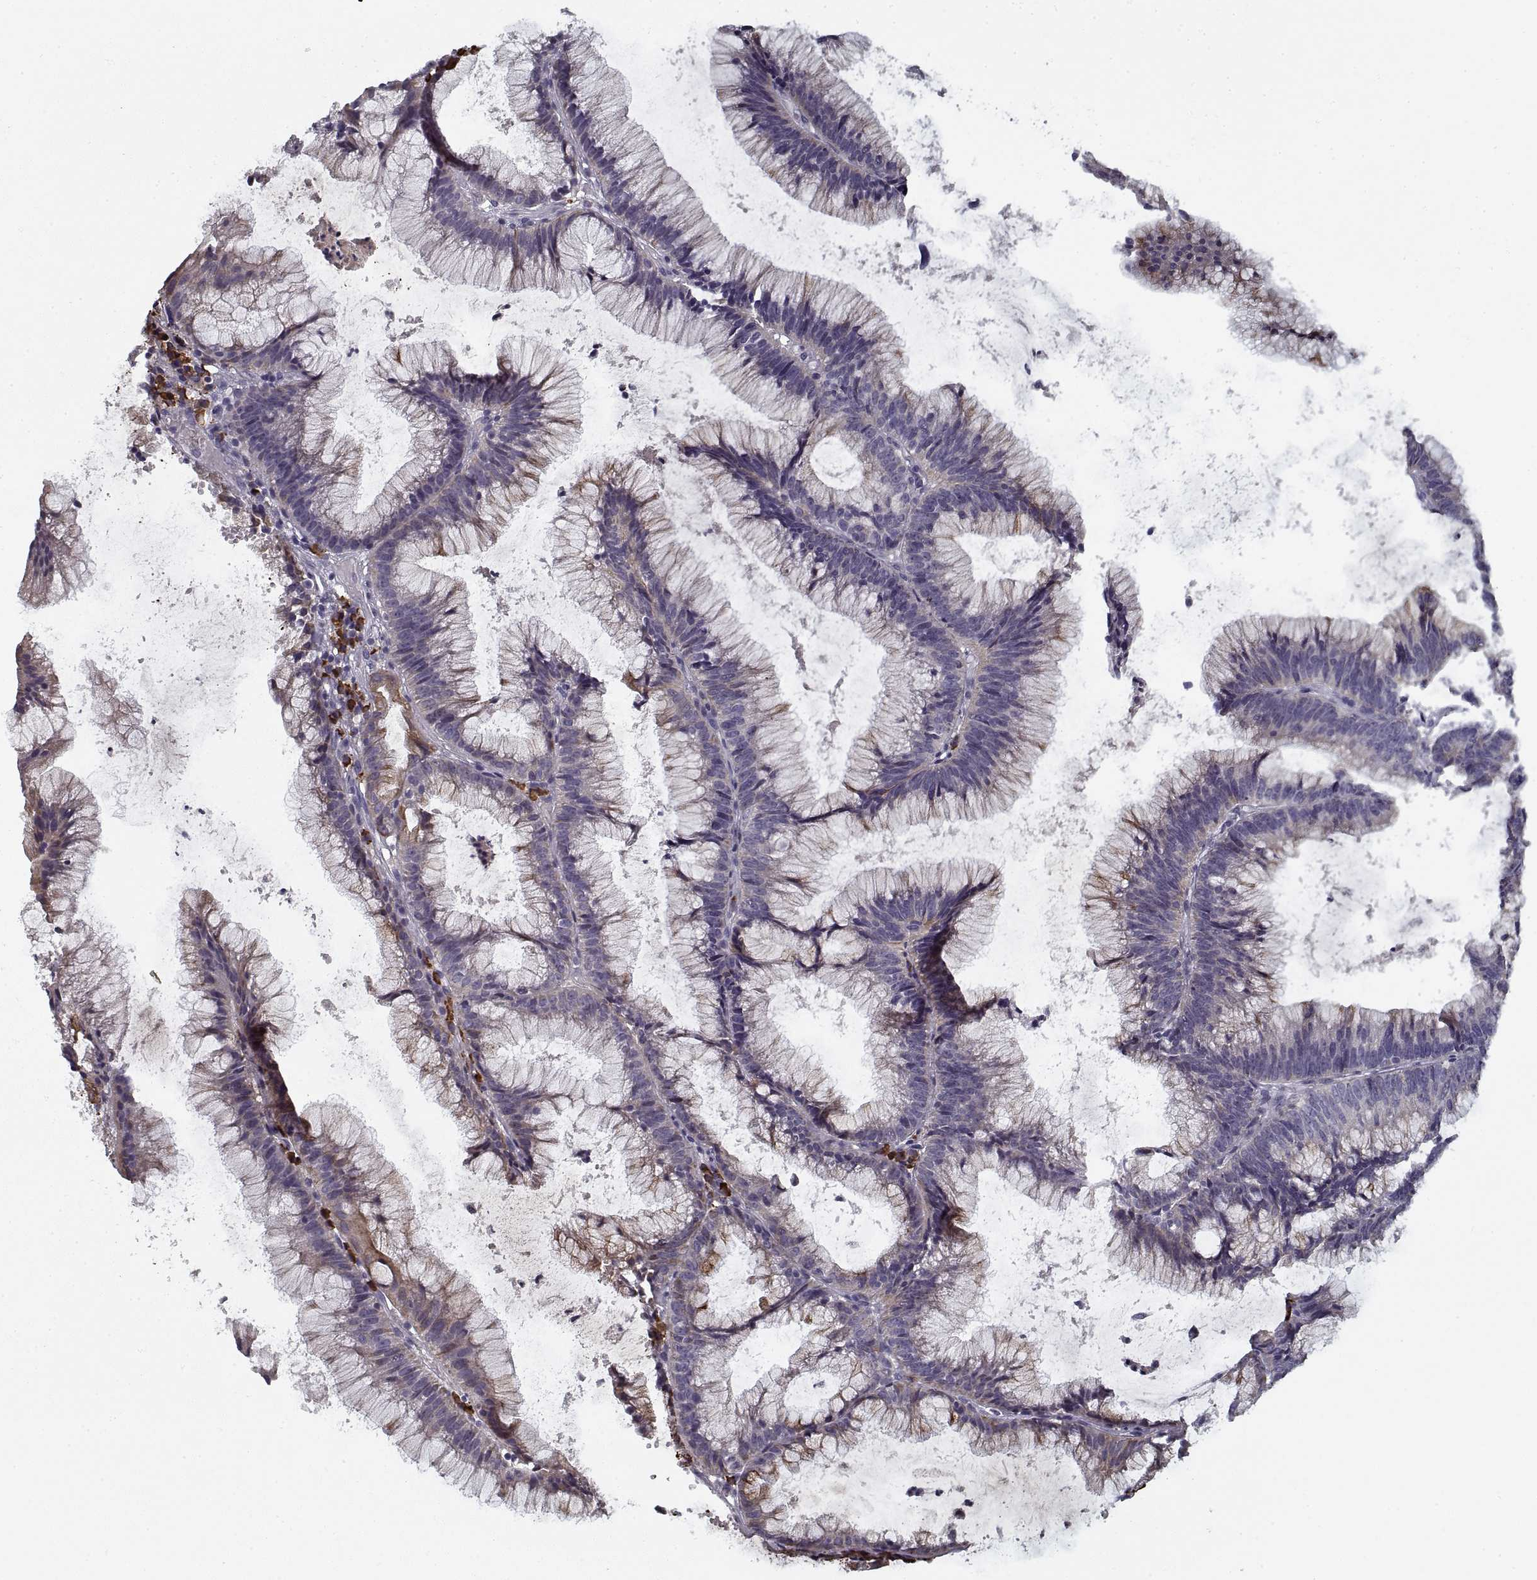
{"staining": {"intensity": "moderate", "quantity": "<25%", "location": "cytoplasmic/membranous"}, "tissue": "colorectal cancer", "cell_type": "Tumor cells", "image_type": "cancer", "snomed": [{"axis": "morphology", "description": "Adenocarcinoma, NOS"}, {"axis": "topography", "description": "Colon"}], "caption": "Colorectal adenocarcinoma stained with a brown dye reveals moderate cytoplasmic/membranous positive positivity in about <25% of tumor cells.", "gene": "GAD2", "patient": {"sex": "female", "age": 78}}